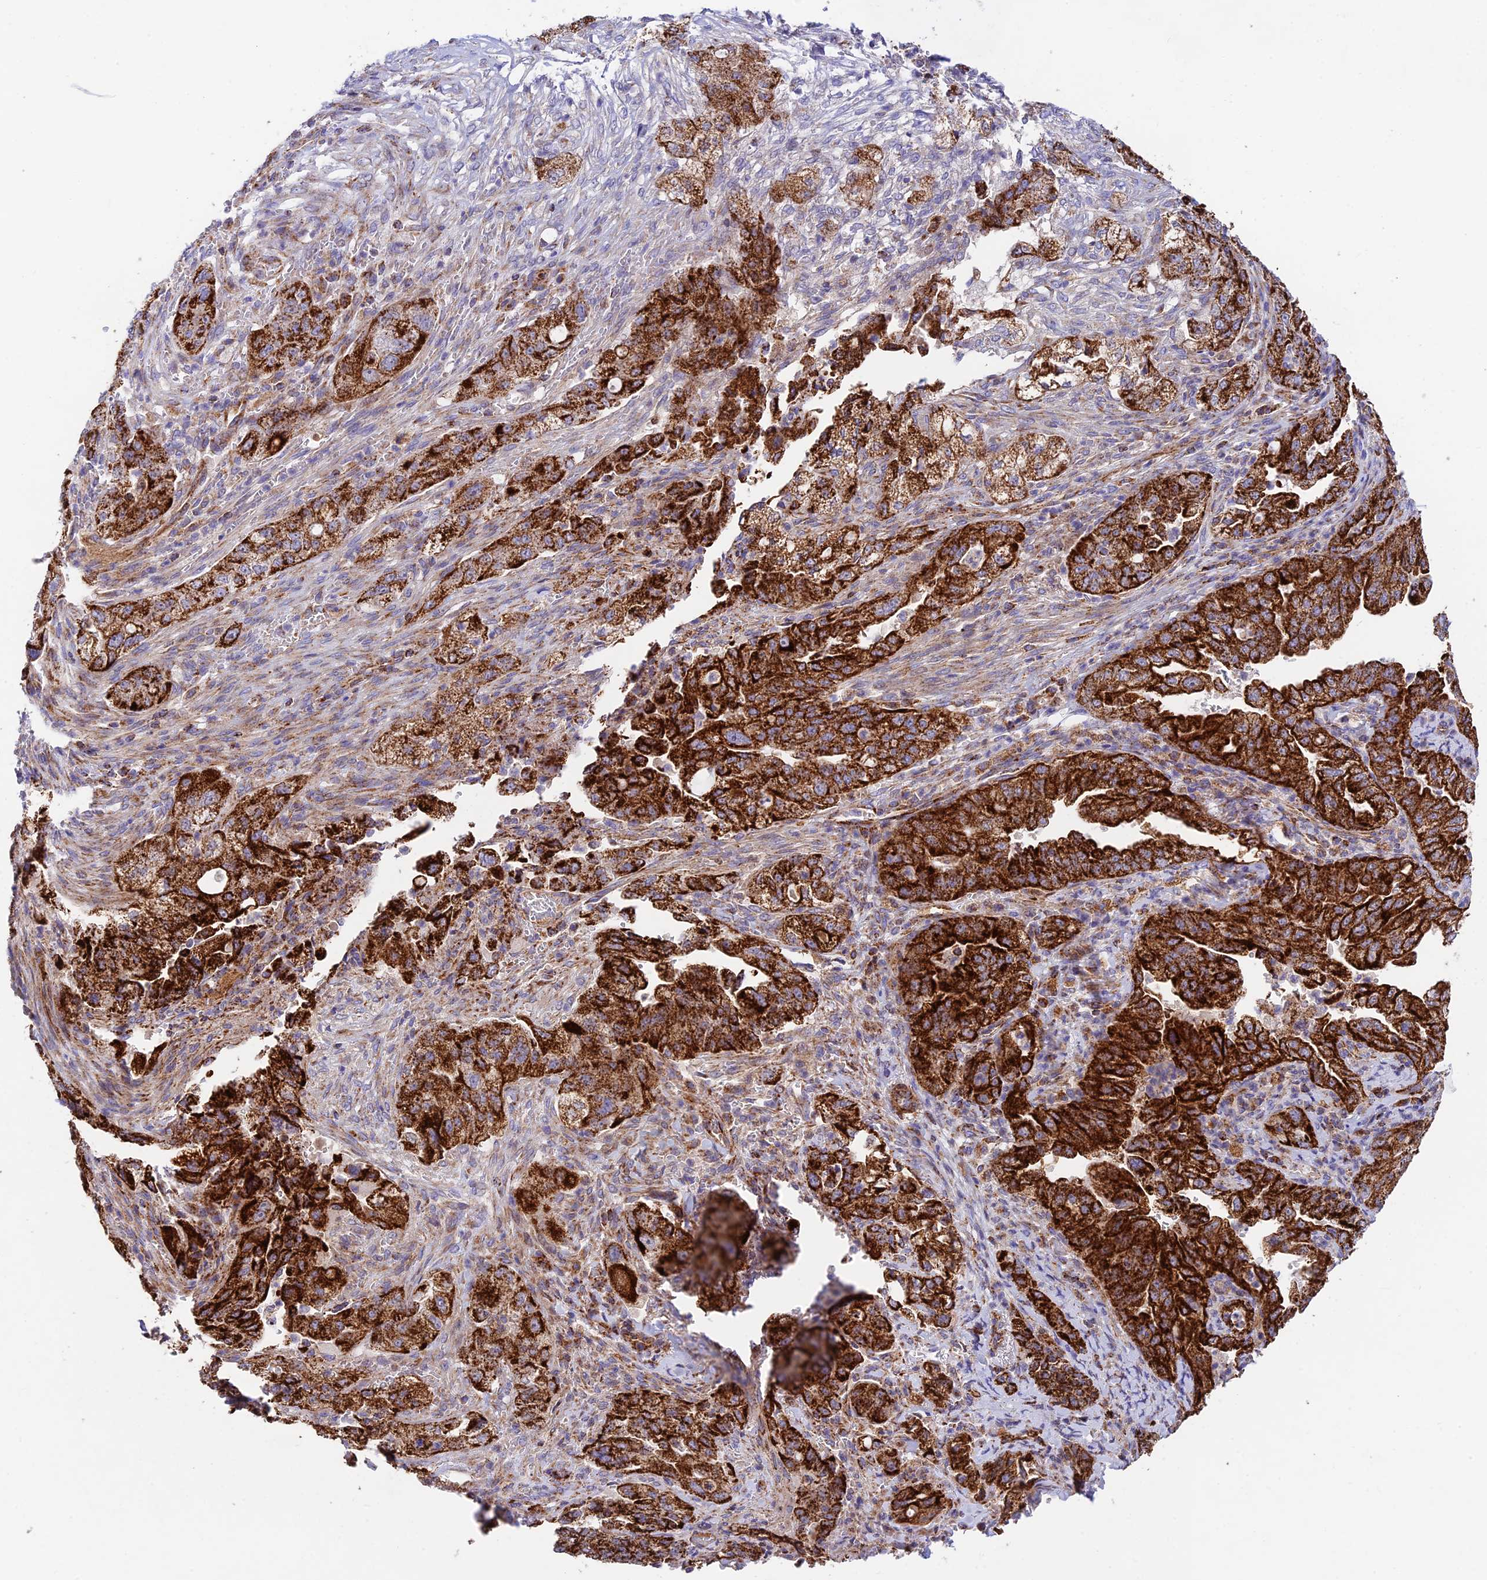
{"staining": {"intensity": "strong", "quantity": ">75%", "location": "cytoplasmic/membranous"}, "tissue": "pancreatic cancer", "cell_type": "Tumor cells", "image_type": "cancer", "snomed": [{"axis": "morphology", "description": "Adenocarcinoma, NOS"}, {"axis": "topography", "description": "Pancreas"}], "caption": "Immunohistochemical staining of pancreatic cancer reveals strong cytoplasmic/membranous protein expression in approximately >75% of tumor cells. (Brightfield microscopy of DAB IHC at high magnification).", "gene": "KHDC3L", "patient": {"sex": "female", "age": 78}}